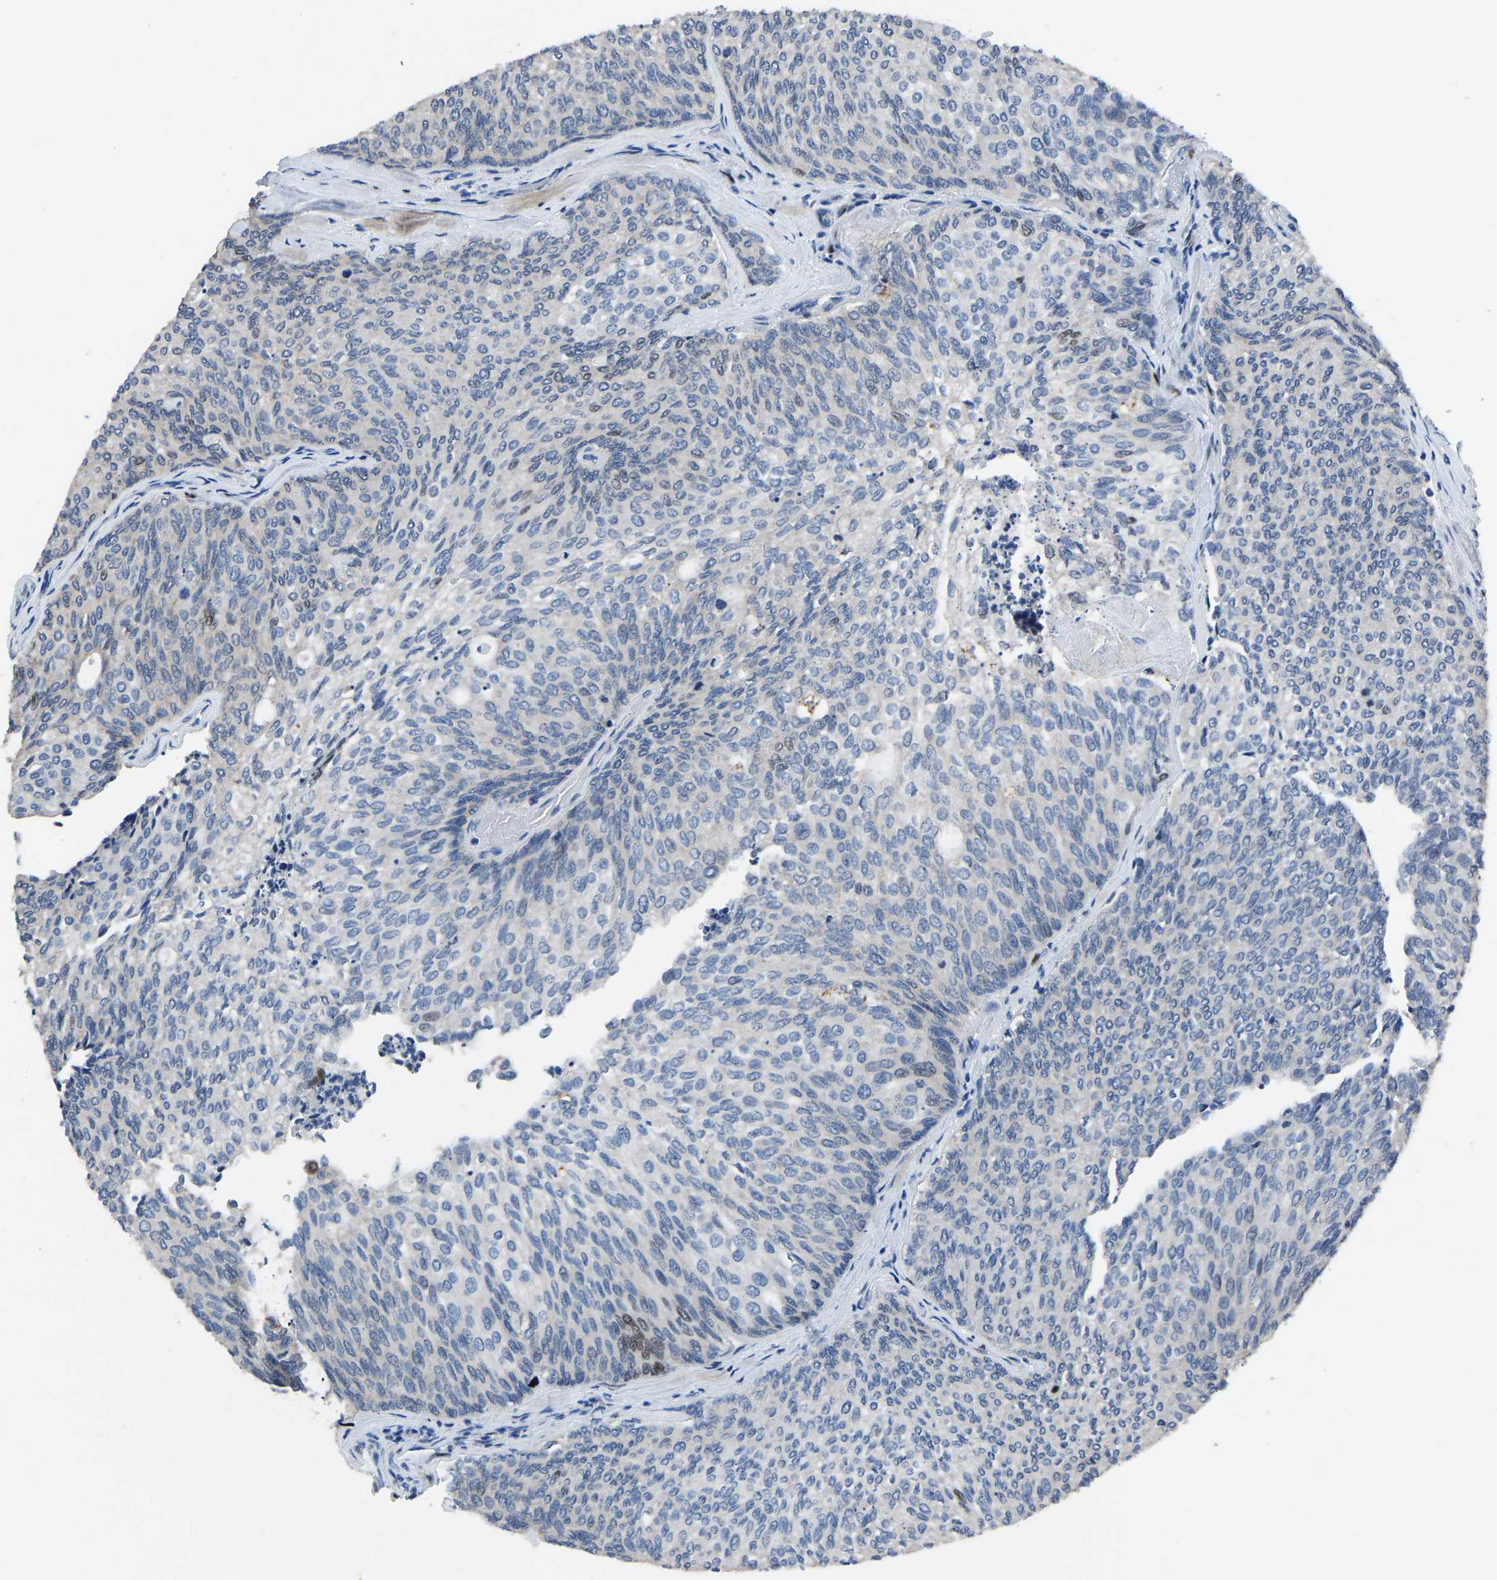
{"staining": {"intensity": "negative", "quantity": "none", "location": "none"}, "tissue": "urothelial cancer", "cell_type": "Tumor cells", "image_type": "cancer", "snomed": [{"axis": "morphology", "description": "Urothelial carcinoma, Low grade"}, {"axis": "topography", "description": "Urinary bladder"}], "caption": "Immunohistochemistry (IHC) of human urothelial cancer reveals no expression in tumor cells.", "gene": "EGR1", "patient": {"sex": "female", "age": 79}}